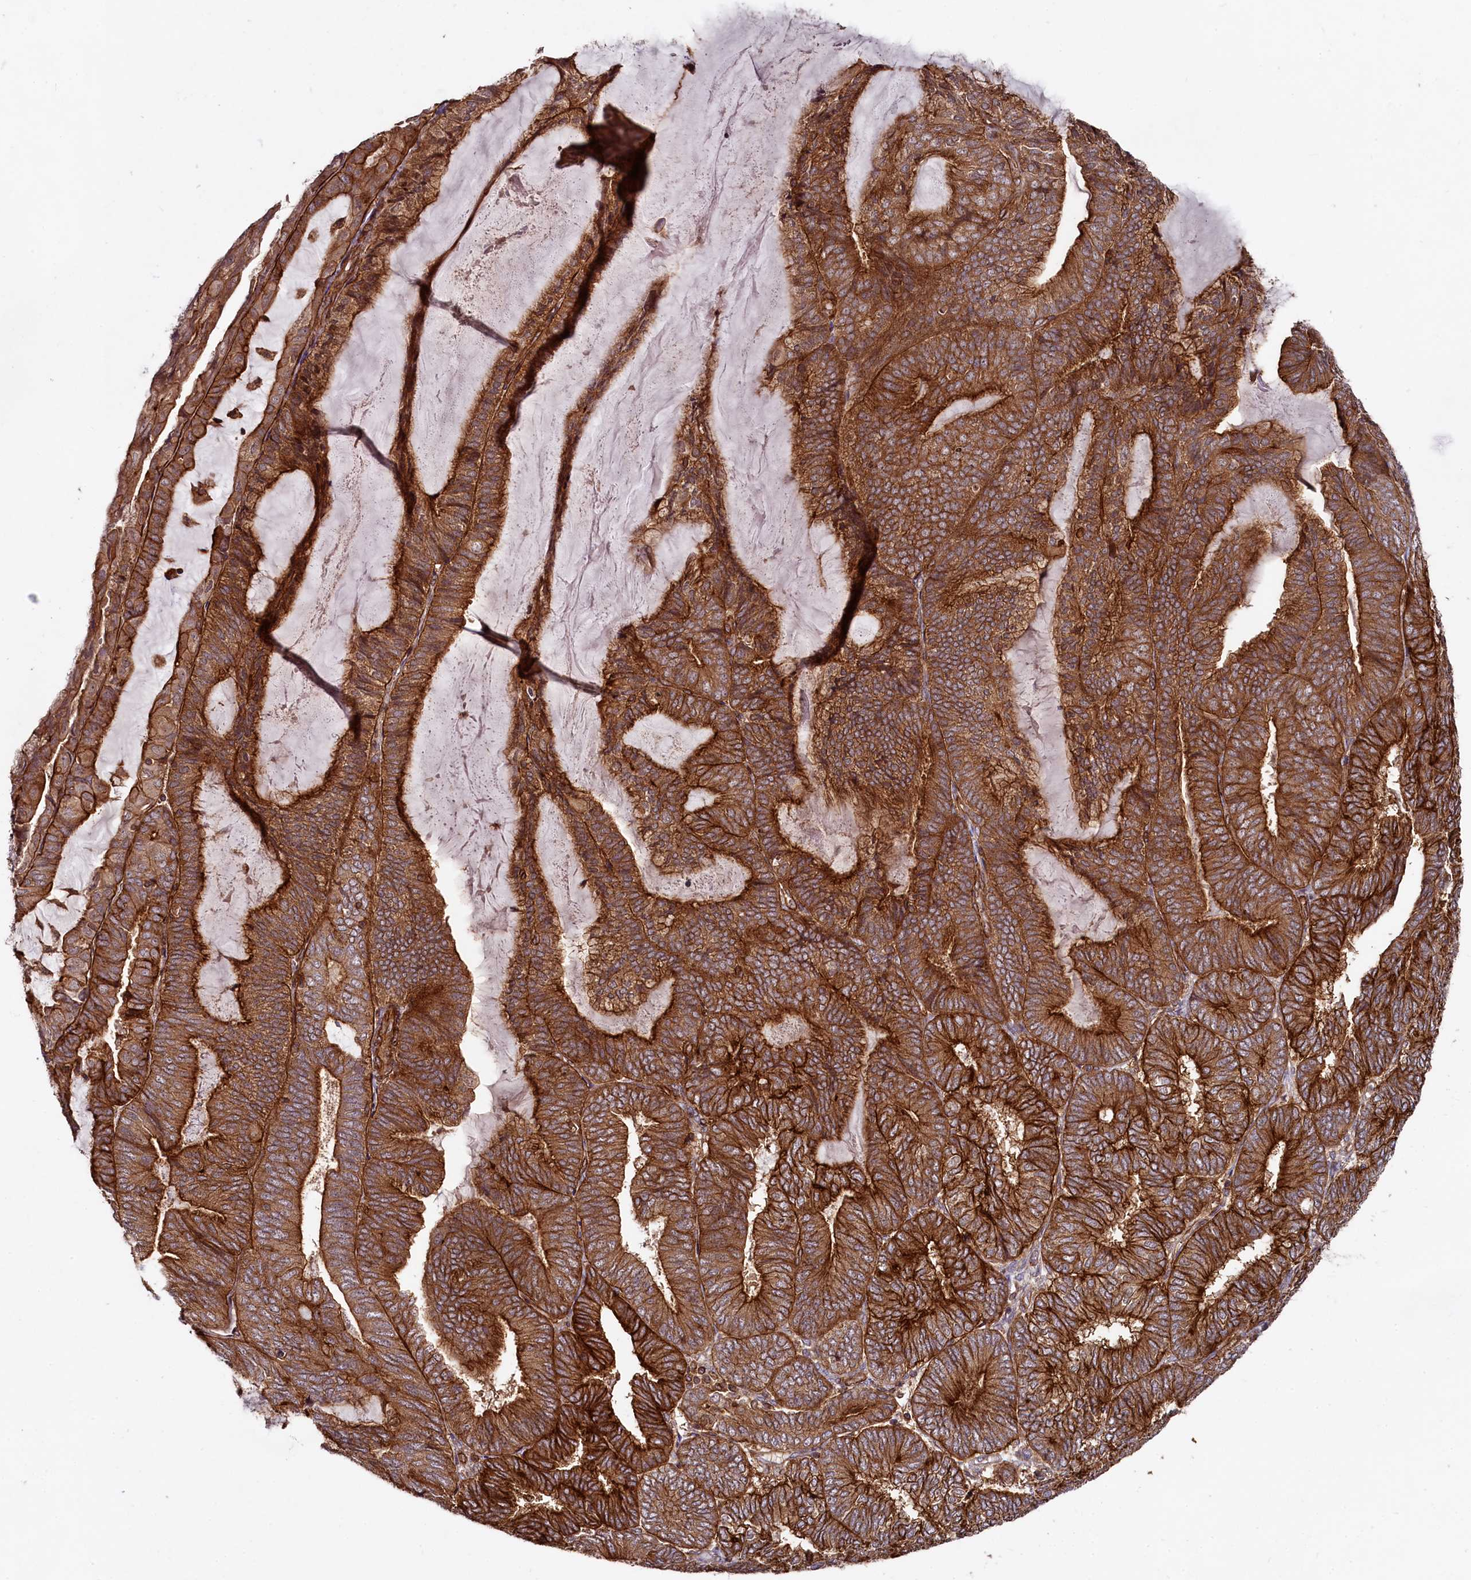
{"staining": {"intensity": "strong", "quantity": ">75%", "location": "cytoplasmic/membranous"}, "tissue": "endometrial cancer", "cell_type": "Tumor cells", "image_type": "cancer", "snomed": [{"axis": "morphology", "description": "Adenocarcinoma, NOS"}, {"axis": "topography", "description": "Endometrium"}], "caption": "Endometrial cancer stained with DAB immunohistochemistry shows high levels of strong cytoplasmic/membranous positivity in about >75% of tumor cells. Using DAB (brown) and hematoxylin (blue) stains, captured at high magnification using brightfield microscopy.", "gene": "SVIP", "patient": {"sex": "female", "age": 81}}